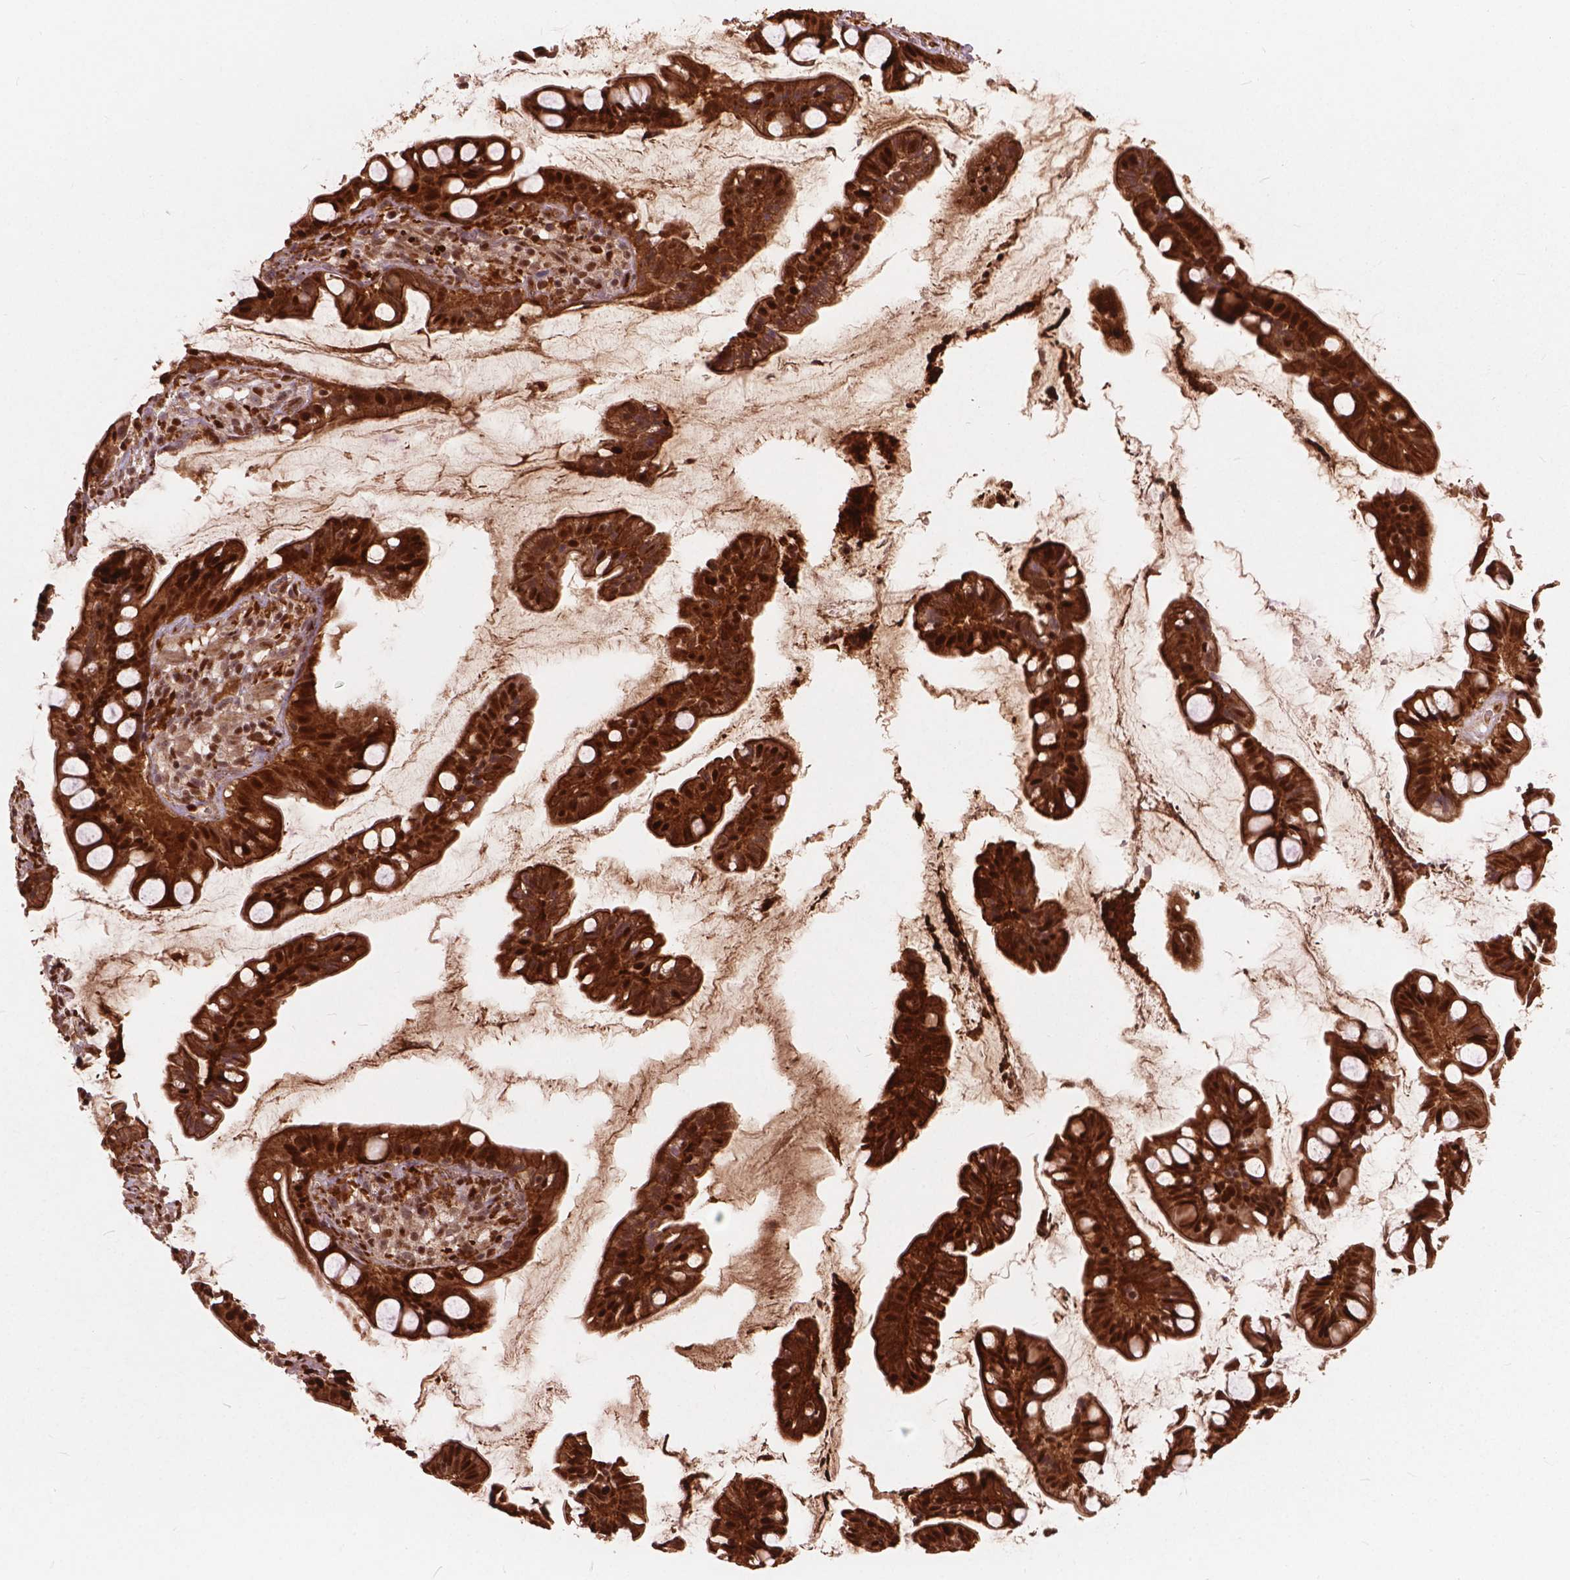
{"staining": {"intensity": "strong", "quantity": ">75%", "location": "cytoplasmic/membranous,nuclear"}, "tissue": "small intestine", "cell_type": "Glandular cells", "image_type": "normal", "snomed": [{"axis": "morphology", "description": "Normal tissue, NOS"}, {"axis": "topography", "description": "Small intestine"}], "caption": "Human small intestine stained with a protein marker reveals strong staining in glandular cells.", "gene": "ANP32A", "patient": {"sex": "male", "age": 70}}